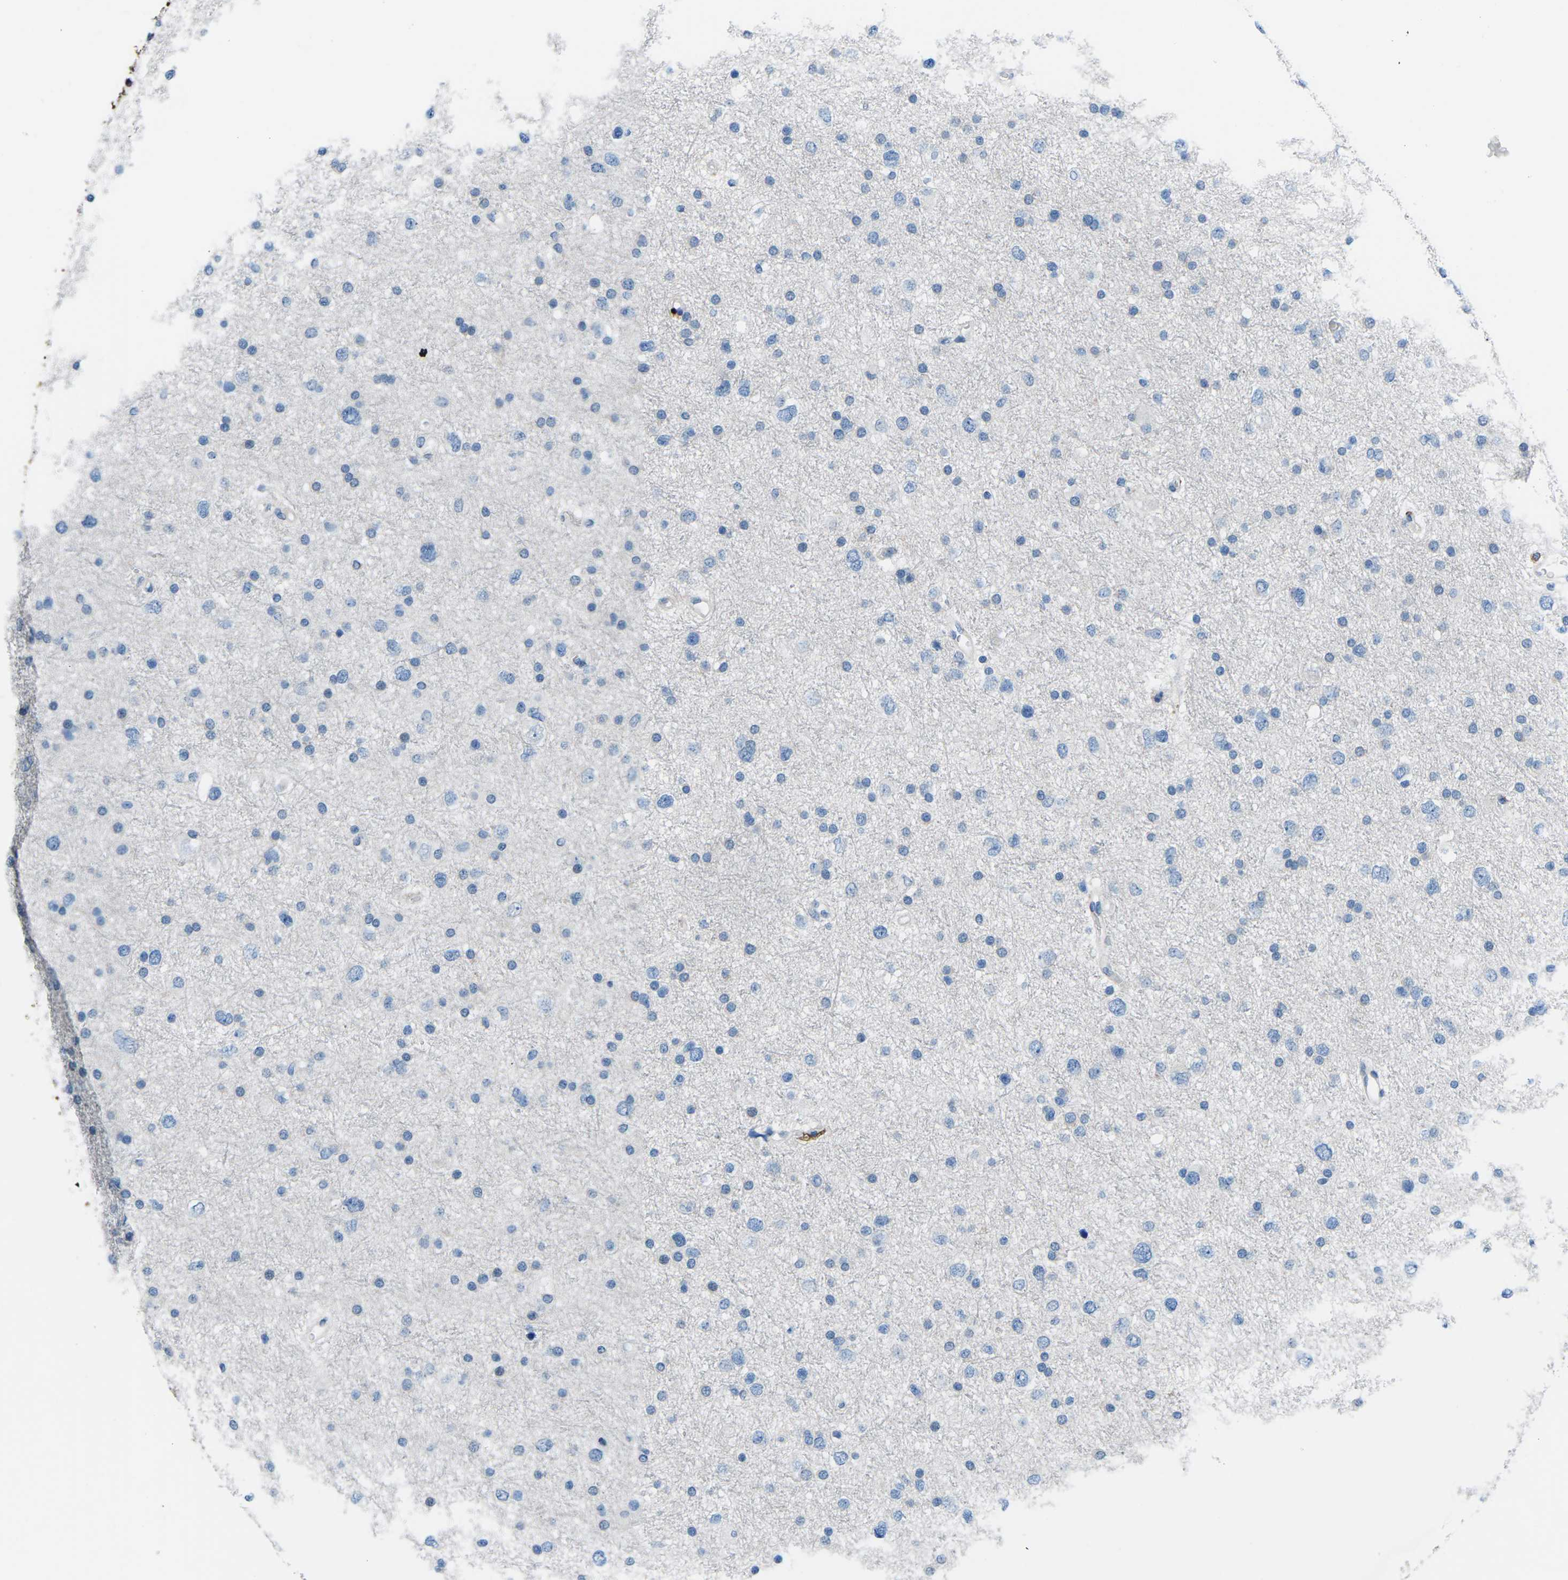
{"staining": {"intensity": "negative", "quantity": "none", "location": "none"}, "tissue": "glioma", "cell_type": "Tumor cells", "image_type": "cancer", "snomed": [{"axis": "morphology", "description": "Glioma, malignant, Low grade"}, {"axis": "topography", "description": "Brain"}], "caption": "Immunohistochemical staining of human malignant glioma (low-grade) shows no significant expression in tumor cells.", "gene": "PTPN1", "patient": {"sex": "female", "age": 37}}